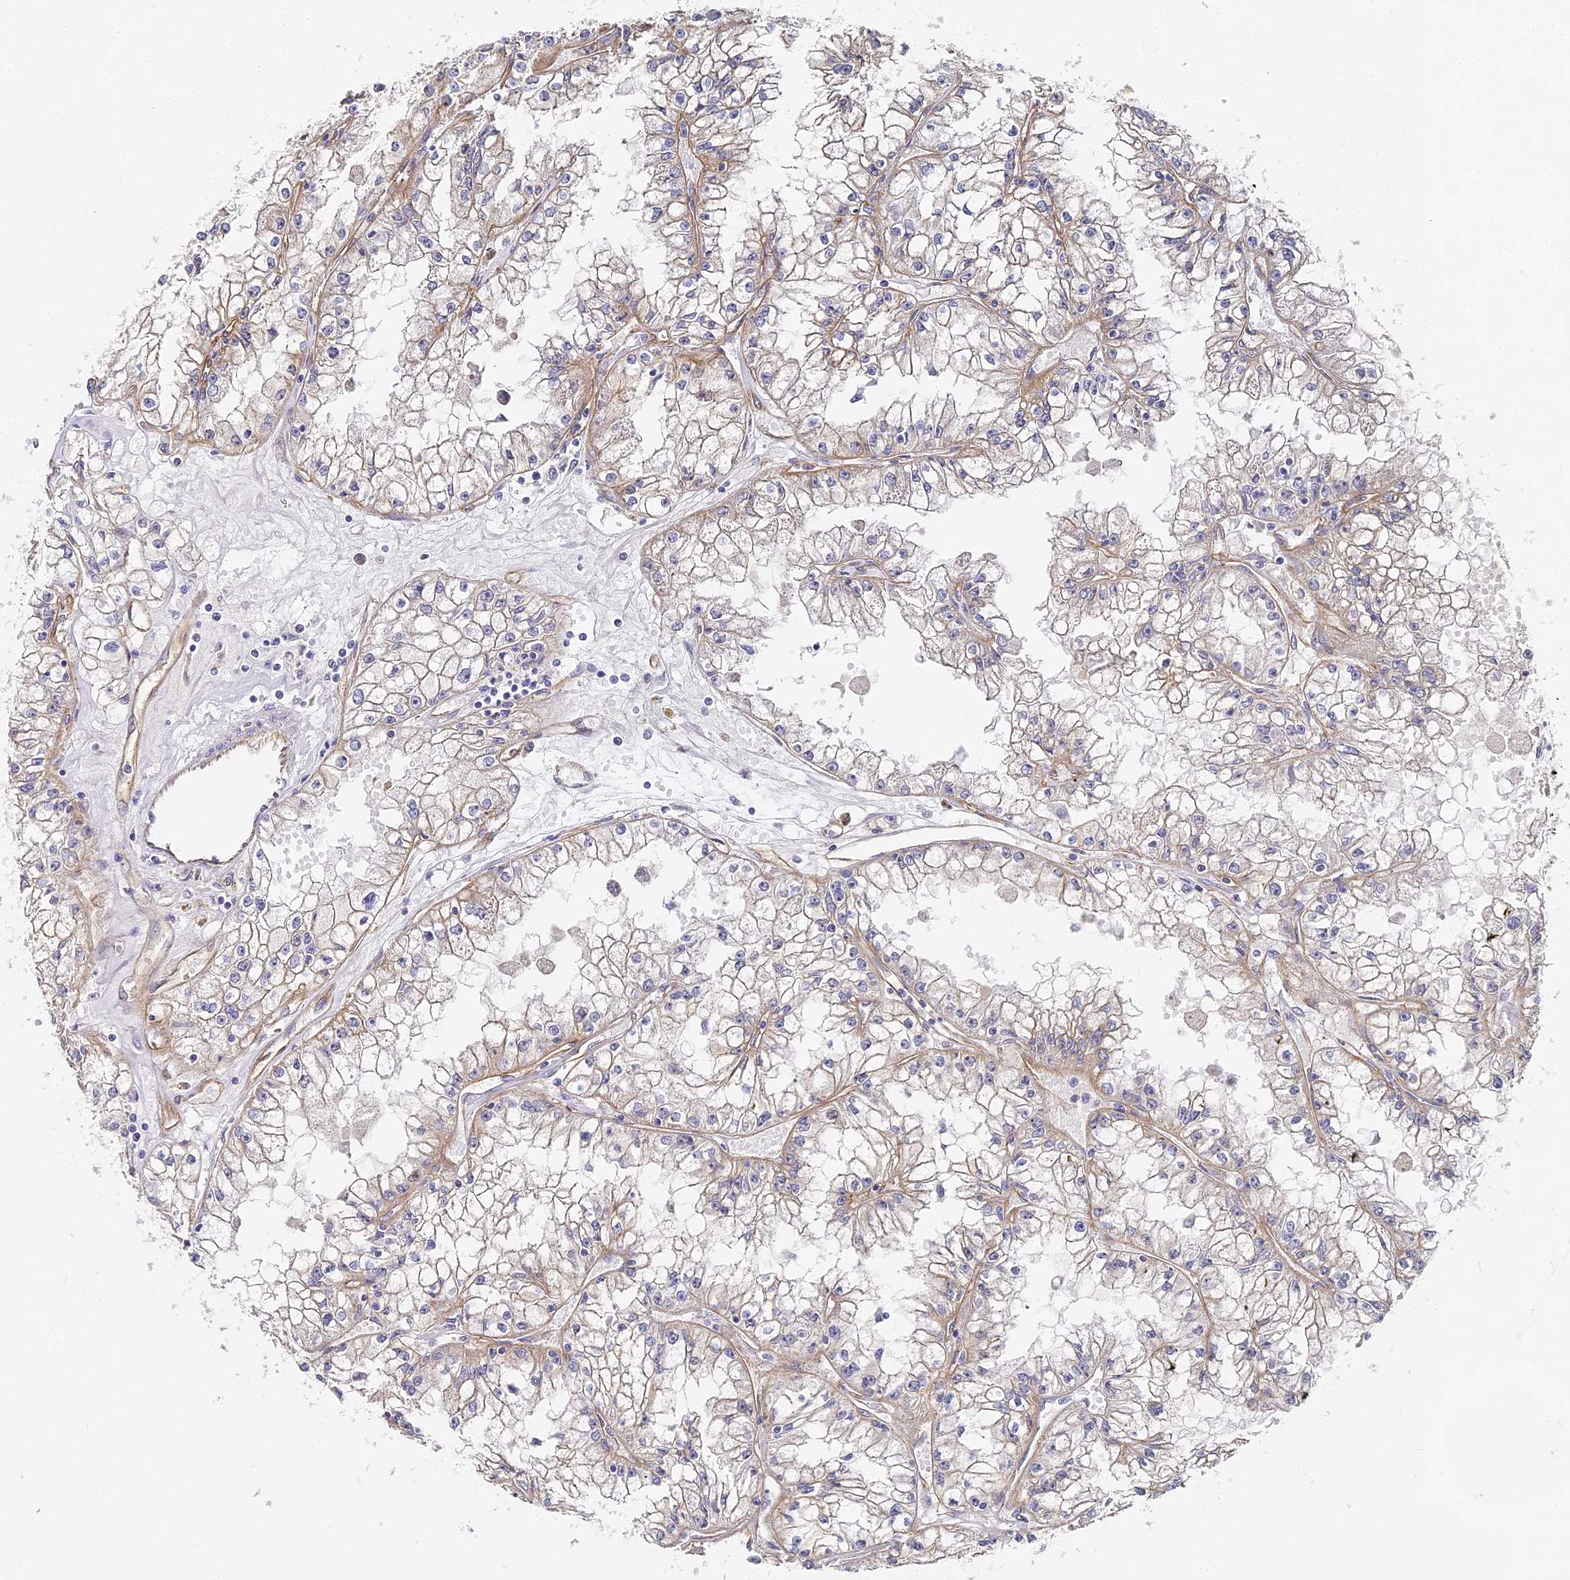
{"staining": {"intensity": "negative", "quantity": "none", "location": "none"}, "tissue": "renal cancer", "cell_type": "Tumor cells", "image_type": "cancer", "snomed": [{"axis": "morphology", "description": "Adenocarcinoma, NOS"}, {"axis": "topography", "description": "Kidney"}], "caption": "The IHC micrograph has no significant expression in tumor cells of adenocarcinoma (renal) tissue.", "gene": "CCDC30", "patient": {"sex": "male", "age": 56}}